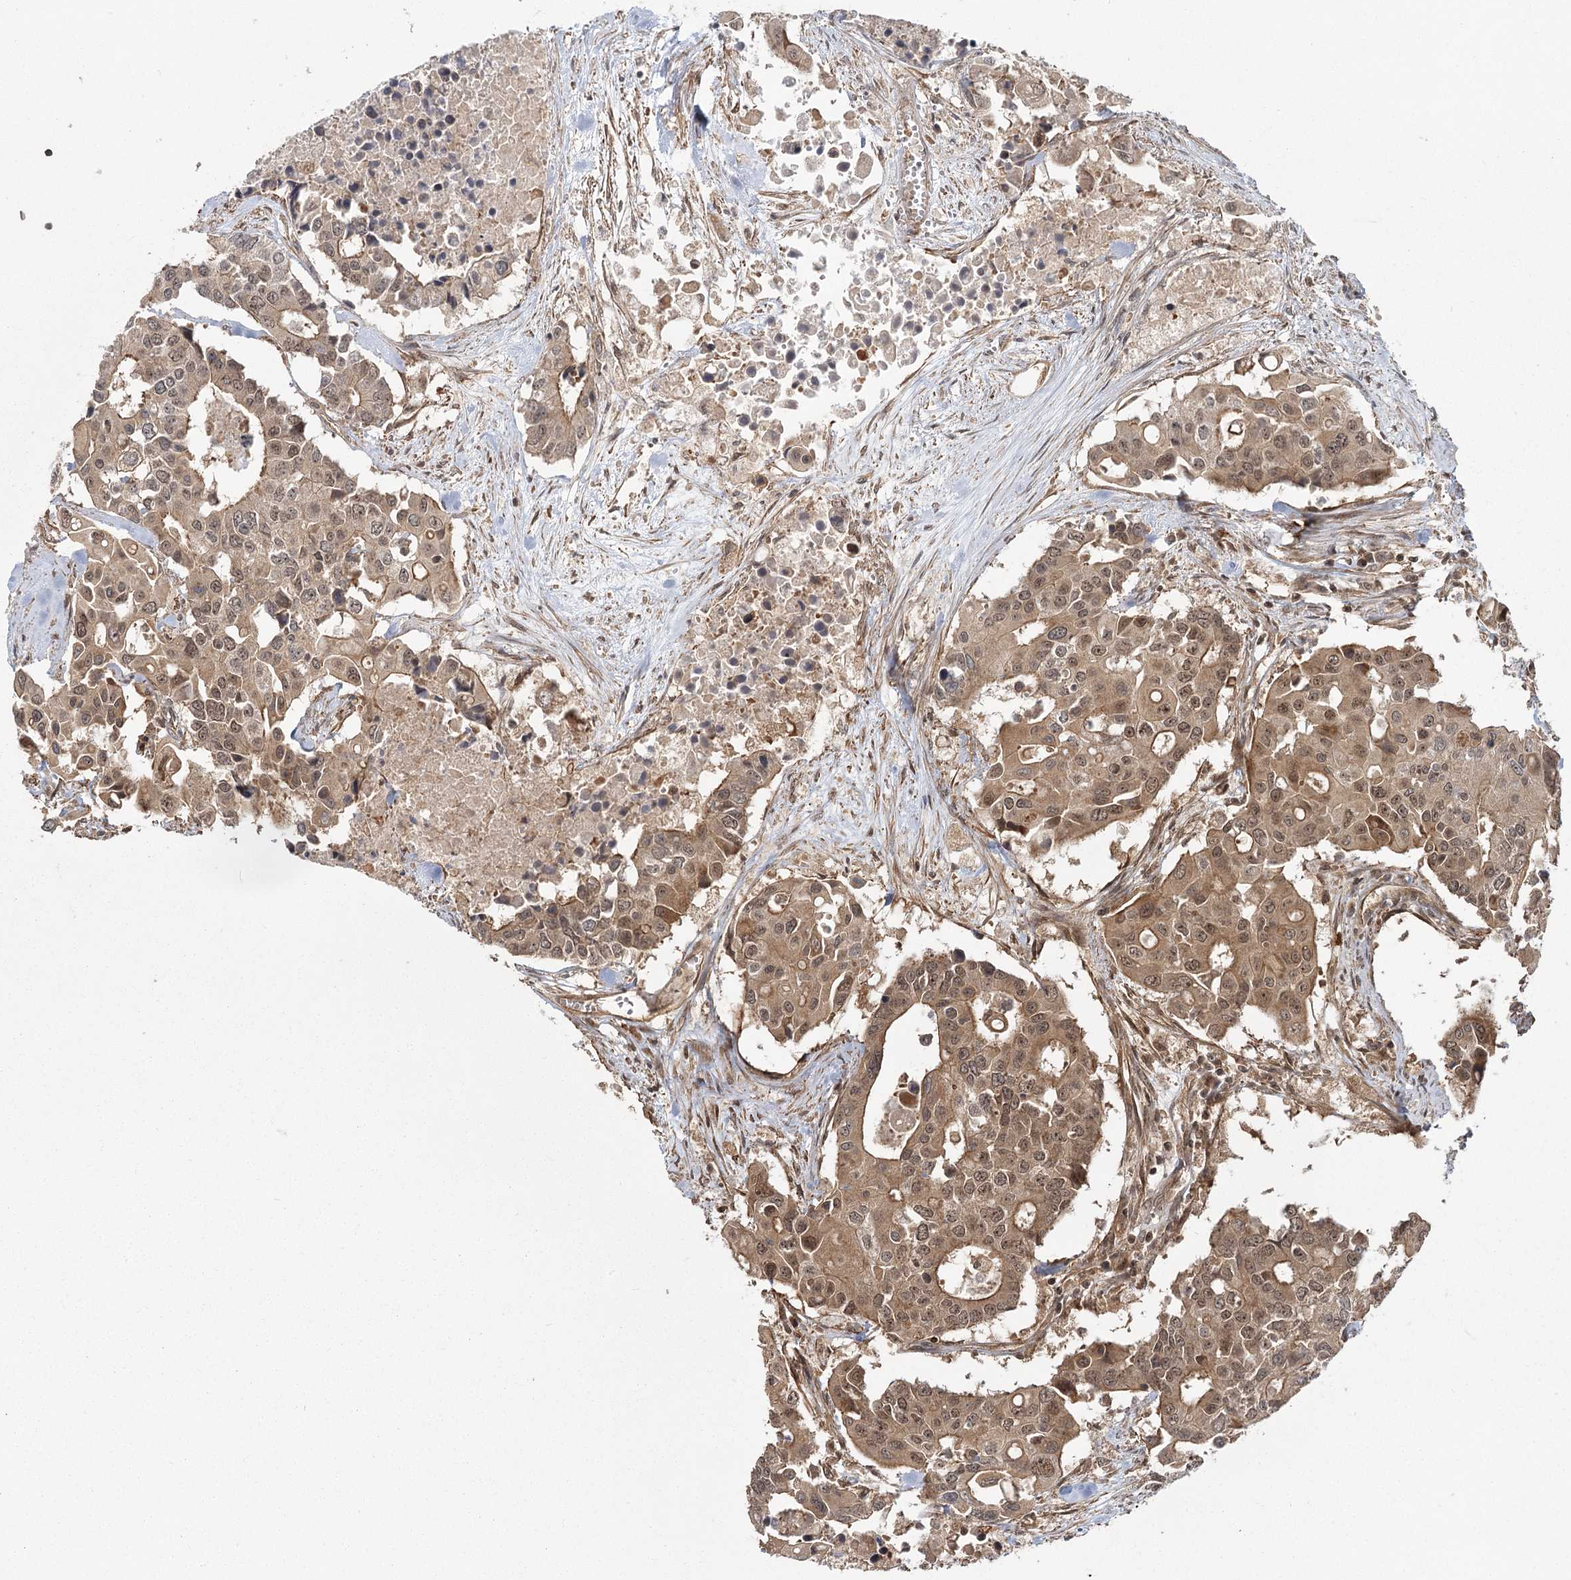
{"staining": {"intensity": "moderate", "quantity": ">75%", "location": "cytoplasmic/membranous,nuclear"}, "tissue": "colorectal cancer", "cell_type": "Tumor cells", "image_type": "cancer", "snomed": [{"axis": "morphology", "description": "Adenocarcinoma, NOS"}, {"axis": "topography", "description": "Colon"}], "caption": "Protein expression by IHC reveals moderate cytoplasmic/membranous and nuclear positivity in about >75% of tumor cells in adenocarcinoma (colorectal). Nuclei are stained in blue.", "gene": "R3HDM2", "patient": {"sex": "male", "age": 77}}